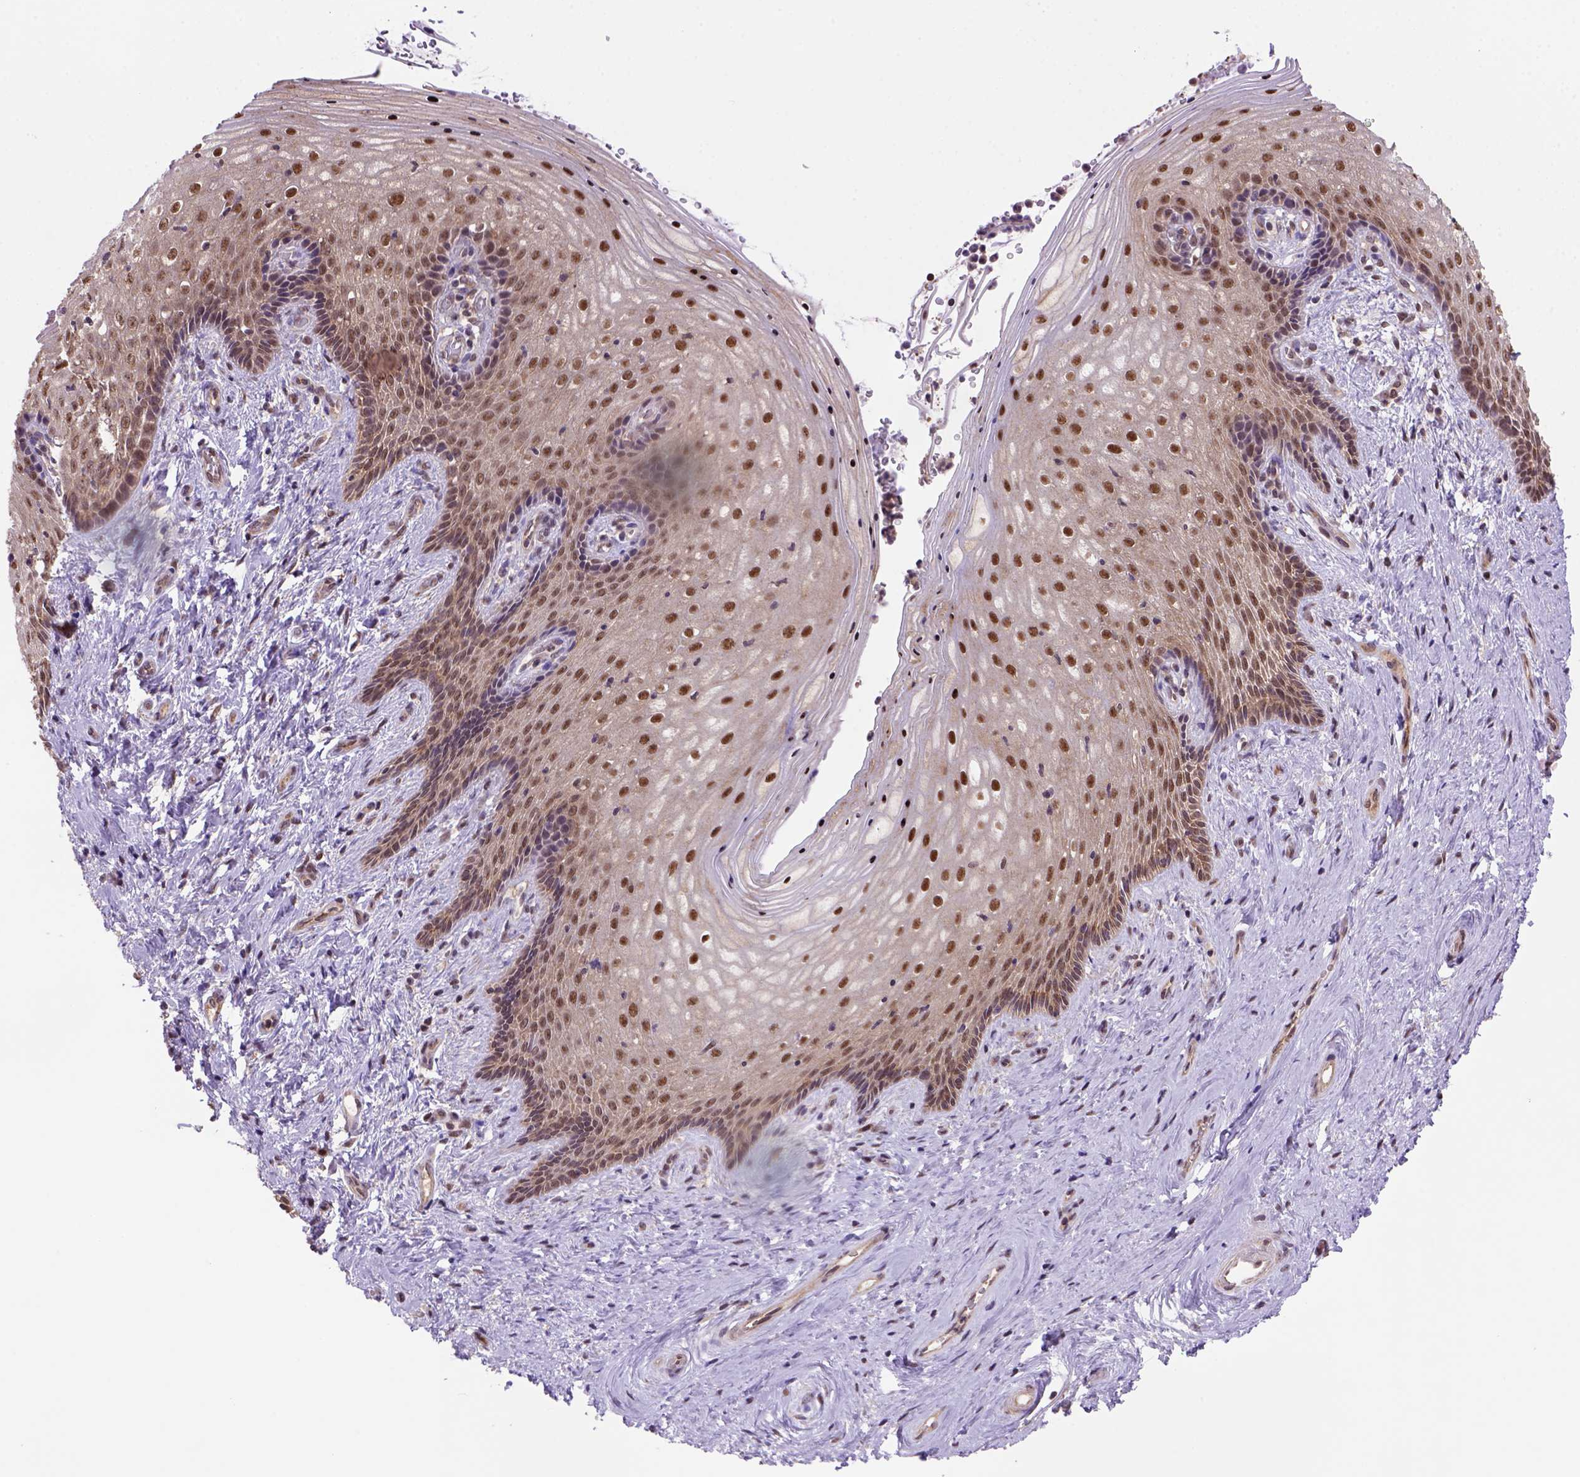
{"staining": {"intensity": "moderate", "quantity": ">75%", "location": "nuclear"}, "tissue": "vagina", "cell_type": "Squamous epithelial cells", "image_type": "normal", "snomed": [{"axis": "morphology", "description": "Normal tissue, NOS"}, {"axis": "topography", "description": "Vagina"}], "caption": "Unremarkable vagina was stained to show a protein in brown. There is medium levels of moderate nuclear expression in about >75% of squamous epithelial cells. Nuclei are stained in blue.", "gene": "PSMC2", "patient": {"sex": "female", "age": 45}}